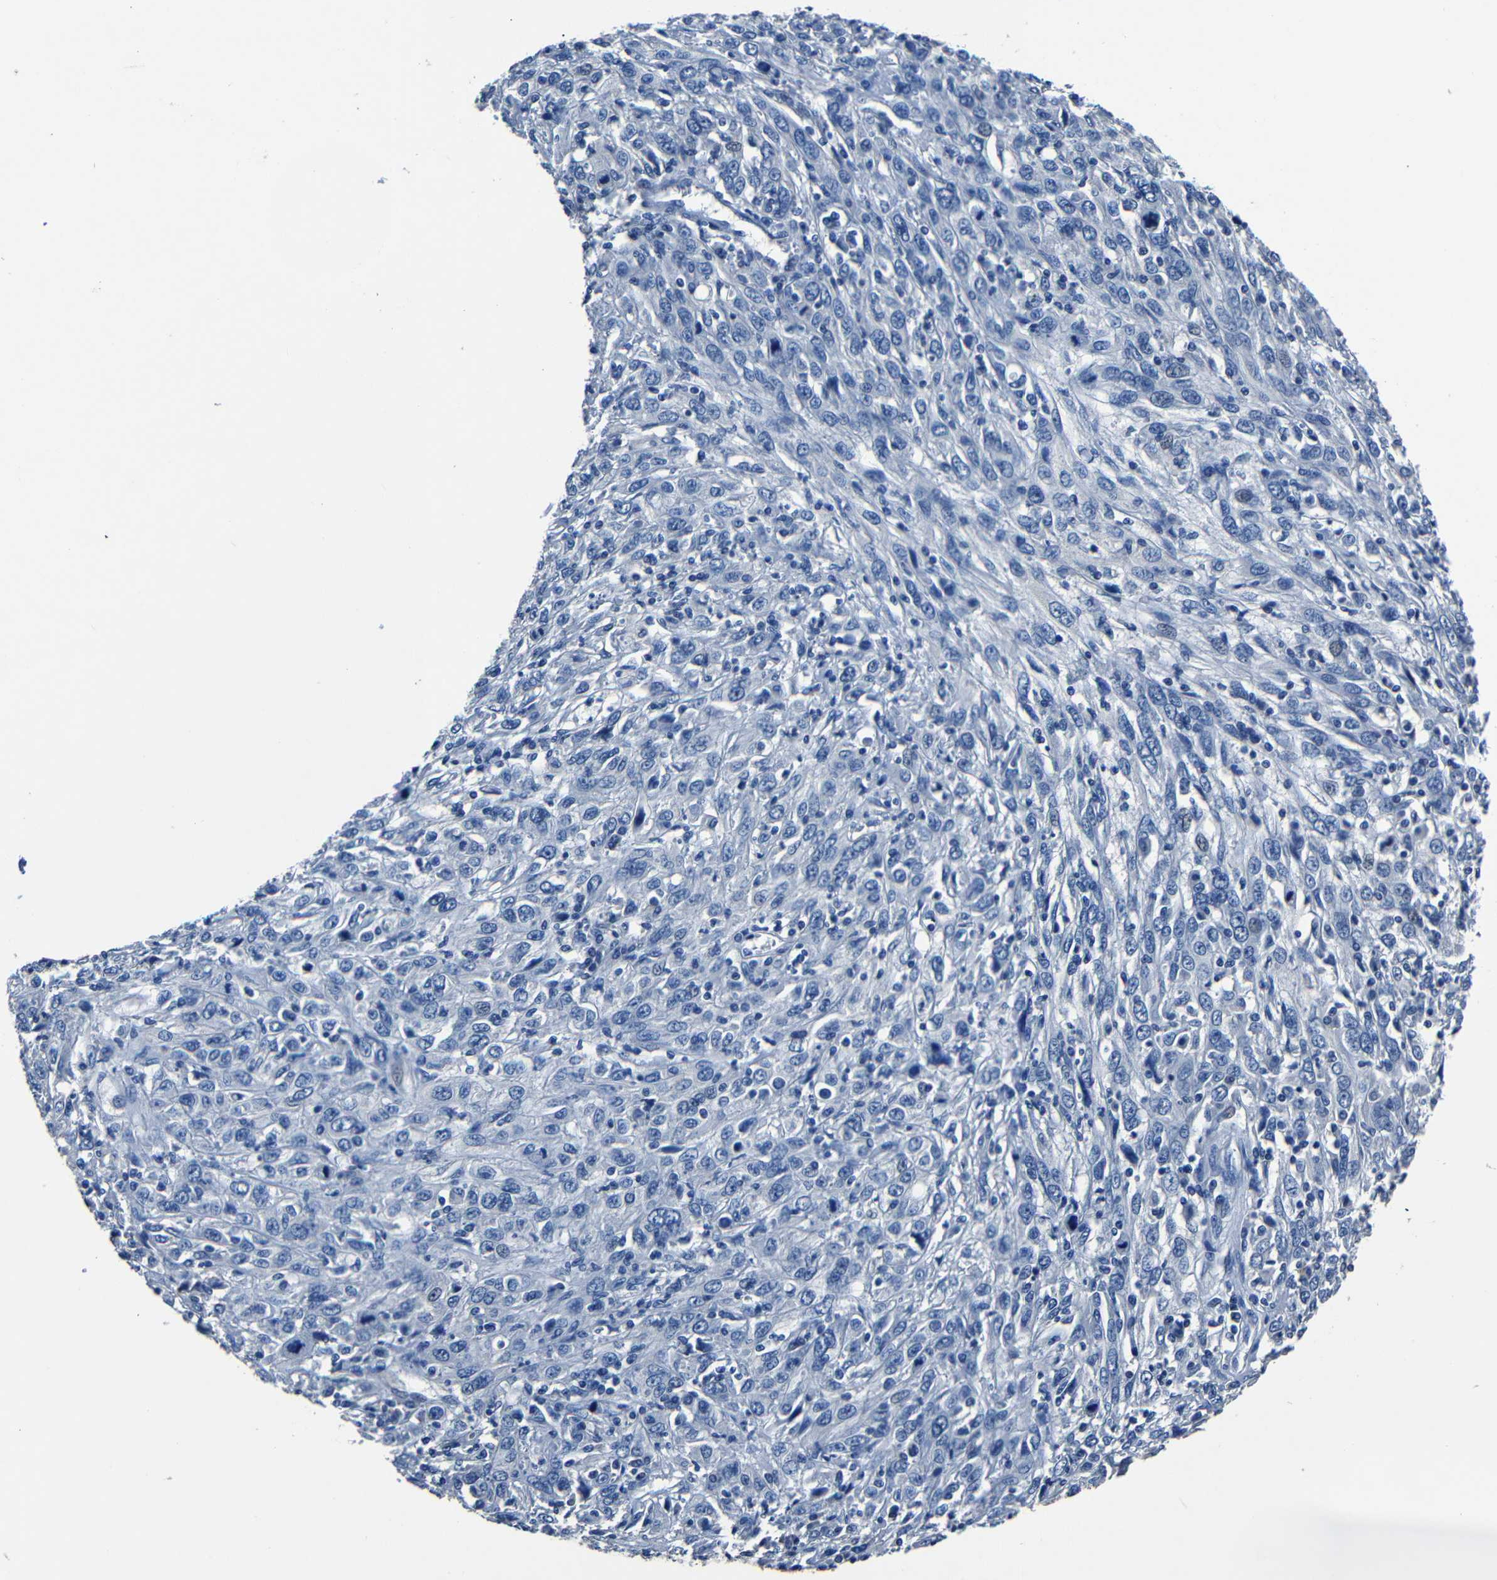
{"staining": {"intensity": "negative", "quantity": "none", "location": "none"}, "tissue": "cervical cancer", "cell_type": "Tumor cells", "image_type": "cancer", "snomed": [{"axis": "morphology", "description": "Squamous cell carcinoma, NOS"}, {"axis": "topography", "description": "Cervix"}], "caption": "A histopathology image of human squamous cell carcinoma (cervical) is negative for staining in tumor cells.", "gene": "NCMAP", "patient": {"sex": "female", "age": 46}}